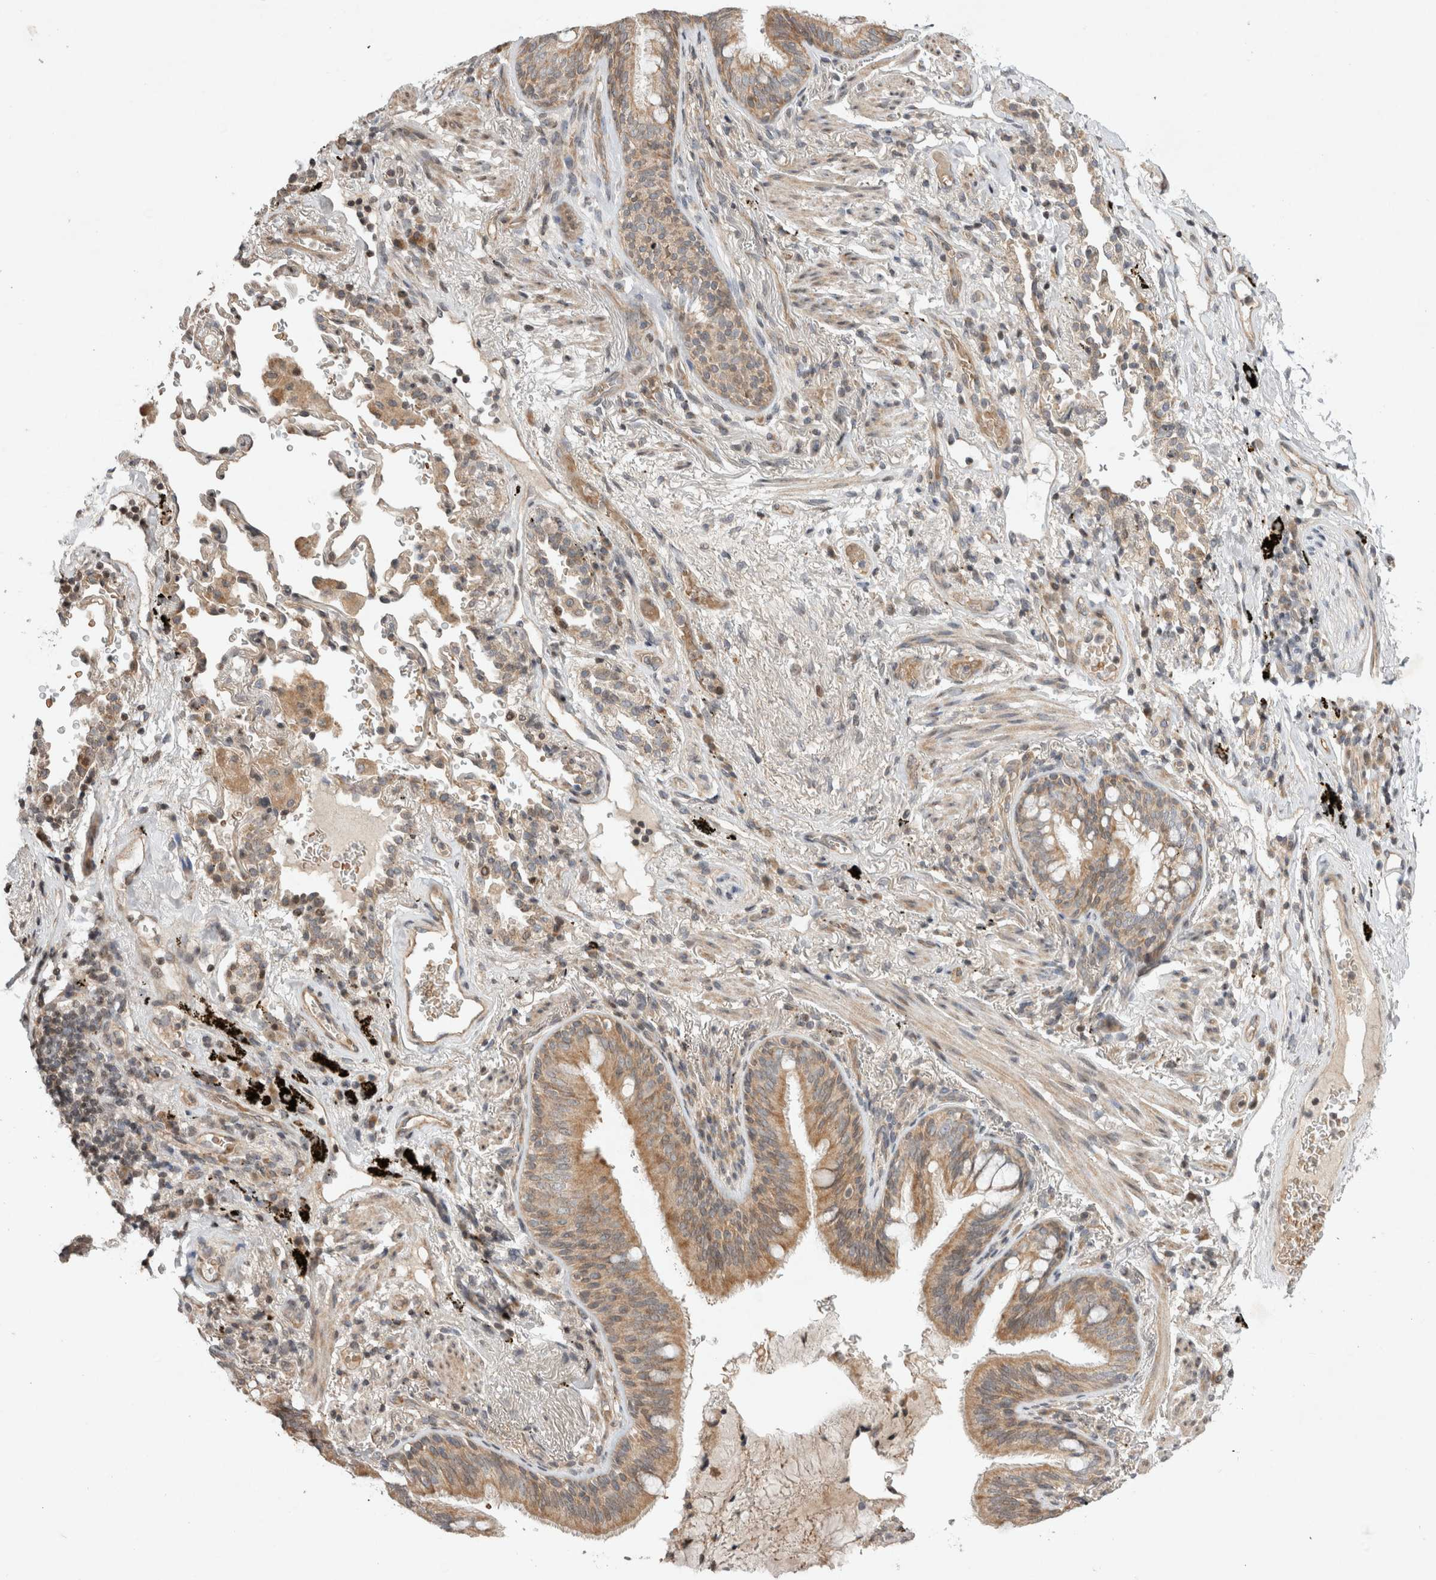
{"staining": {"intensity": "moderate", "quantity": ">75%", "location": "cytoplasmic/membranous"}, "tissue": "bronchus", "cell_type": "Respiratory epithelial cells", "image_type": "normal", "snomed": [{"axis": "morphology", "description": "Normal tissue, NOS"}, {"axis": "morphology", "description": "Inflammation, NOS"}, {"axis": "topography", "description": "Bronchus"}], "caption": "IHC of unremarkable human bronchus exhibits medium levels of moderate cytoplasmic/membranous expression in about >75% of respiratory epithelial cells.", "gene": "EIF2AK1", "patient": {"sex": "male", "age": 69}}